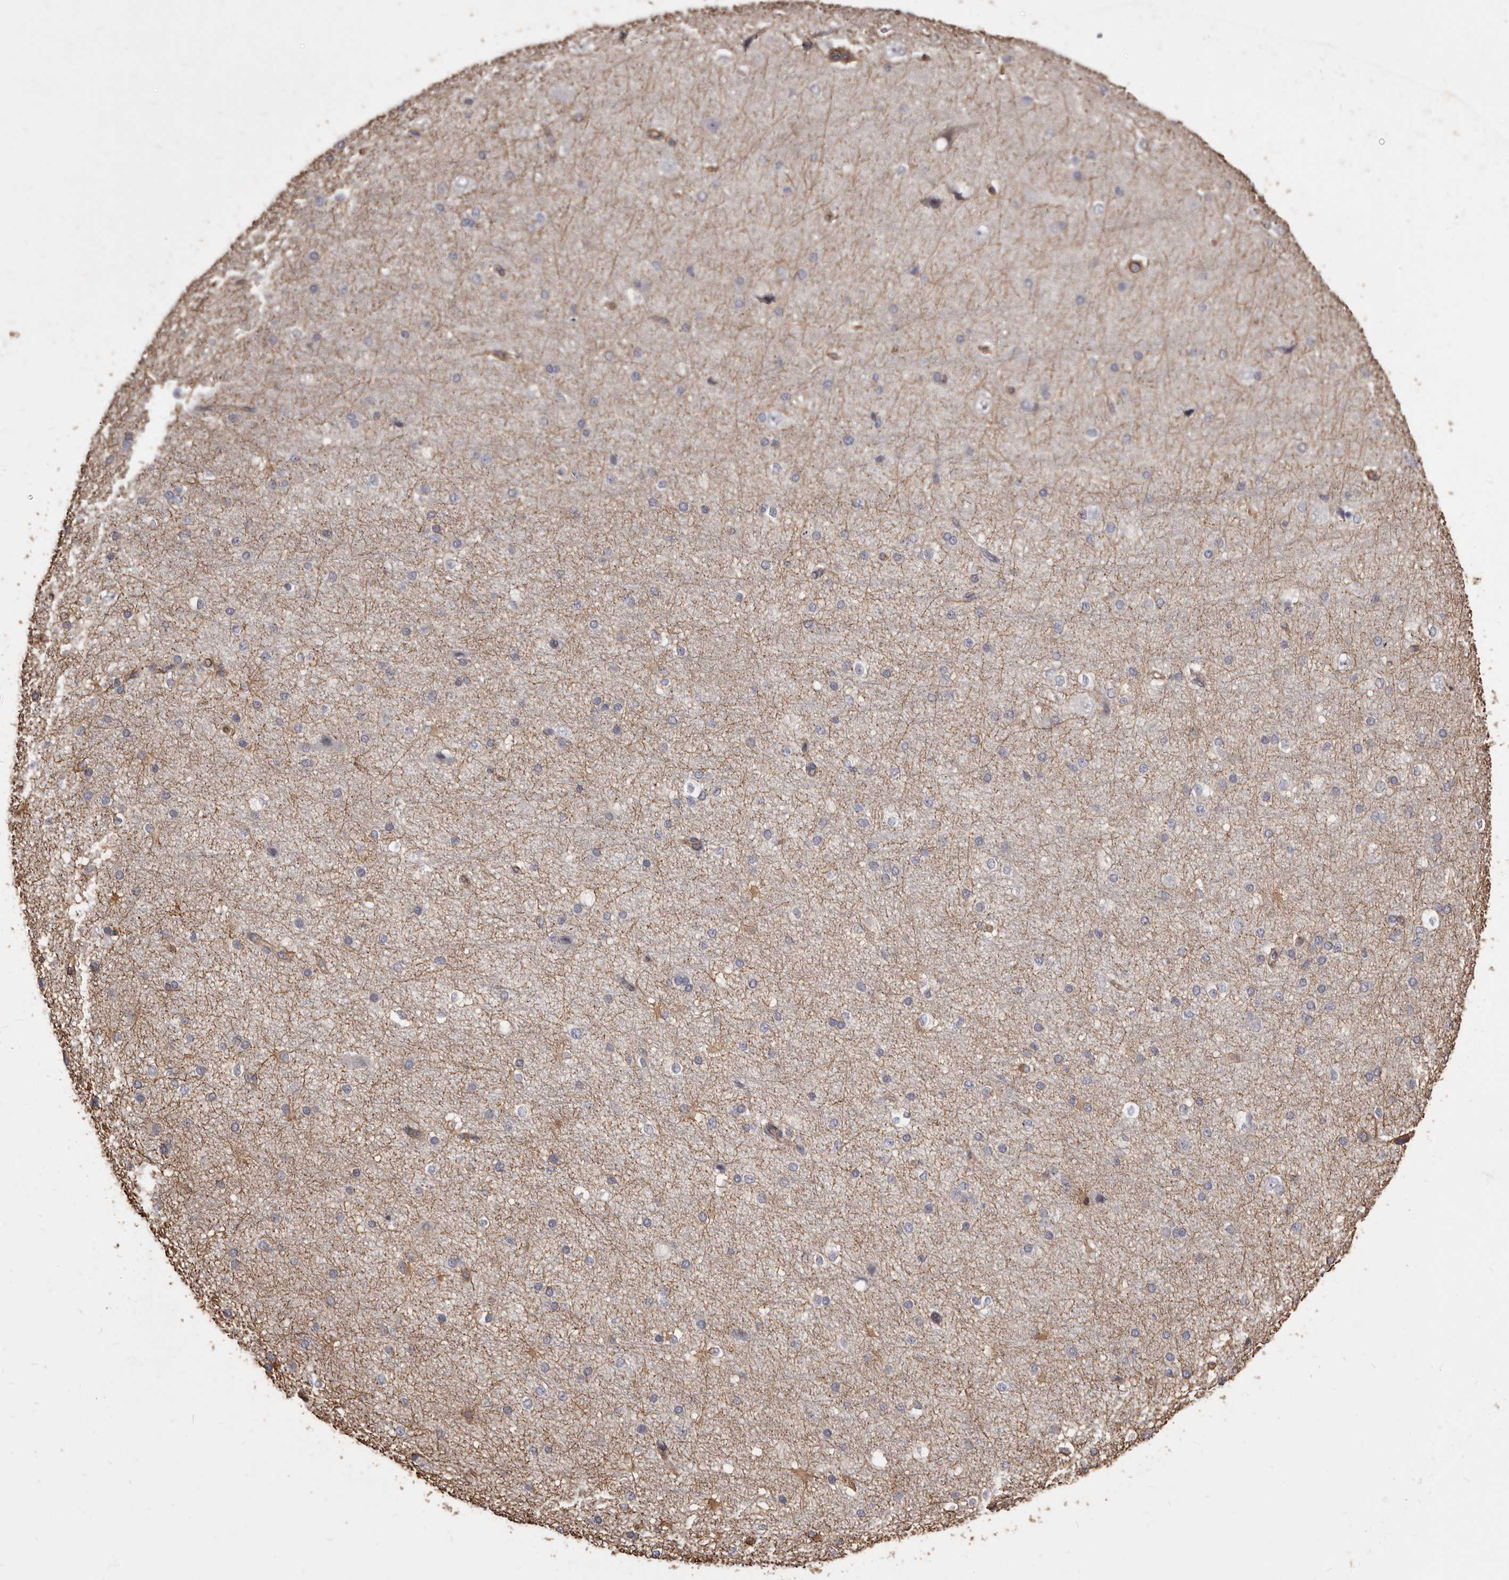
{"staining": {"intensity": "moderate", "quantity": ">75%", "location": "cytoplasmic/membranous"}, "tissue": "cerebral cortex", "cell_type": "Endothelial cells", "image_type": "normal", "snomed": [{"axis": "morphology", "description": "Normal tissue, NOS"}, {"axis": "morphology", "description": "Developmental malformation"}, {"axis": "topography", "description": "Cerebral cortex"}], "caption": "Cerebral cortex stained with IHC displays moderate cytoplasmic/membranous expression in about >75% of endothelial cells. The staining is performed using DAB brown chromogen to label protein expression. The nuclei are counter-stained blue using hematoxylin.", "gene": "MTURN", "patient": {"sex": "female", "age": 30}}